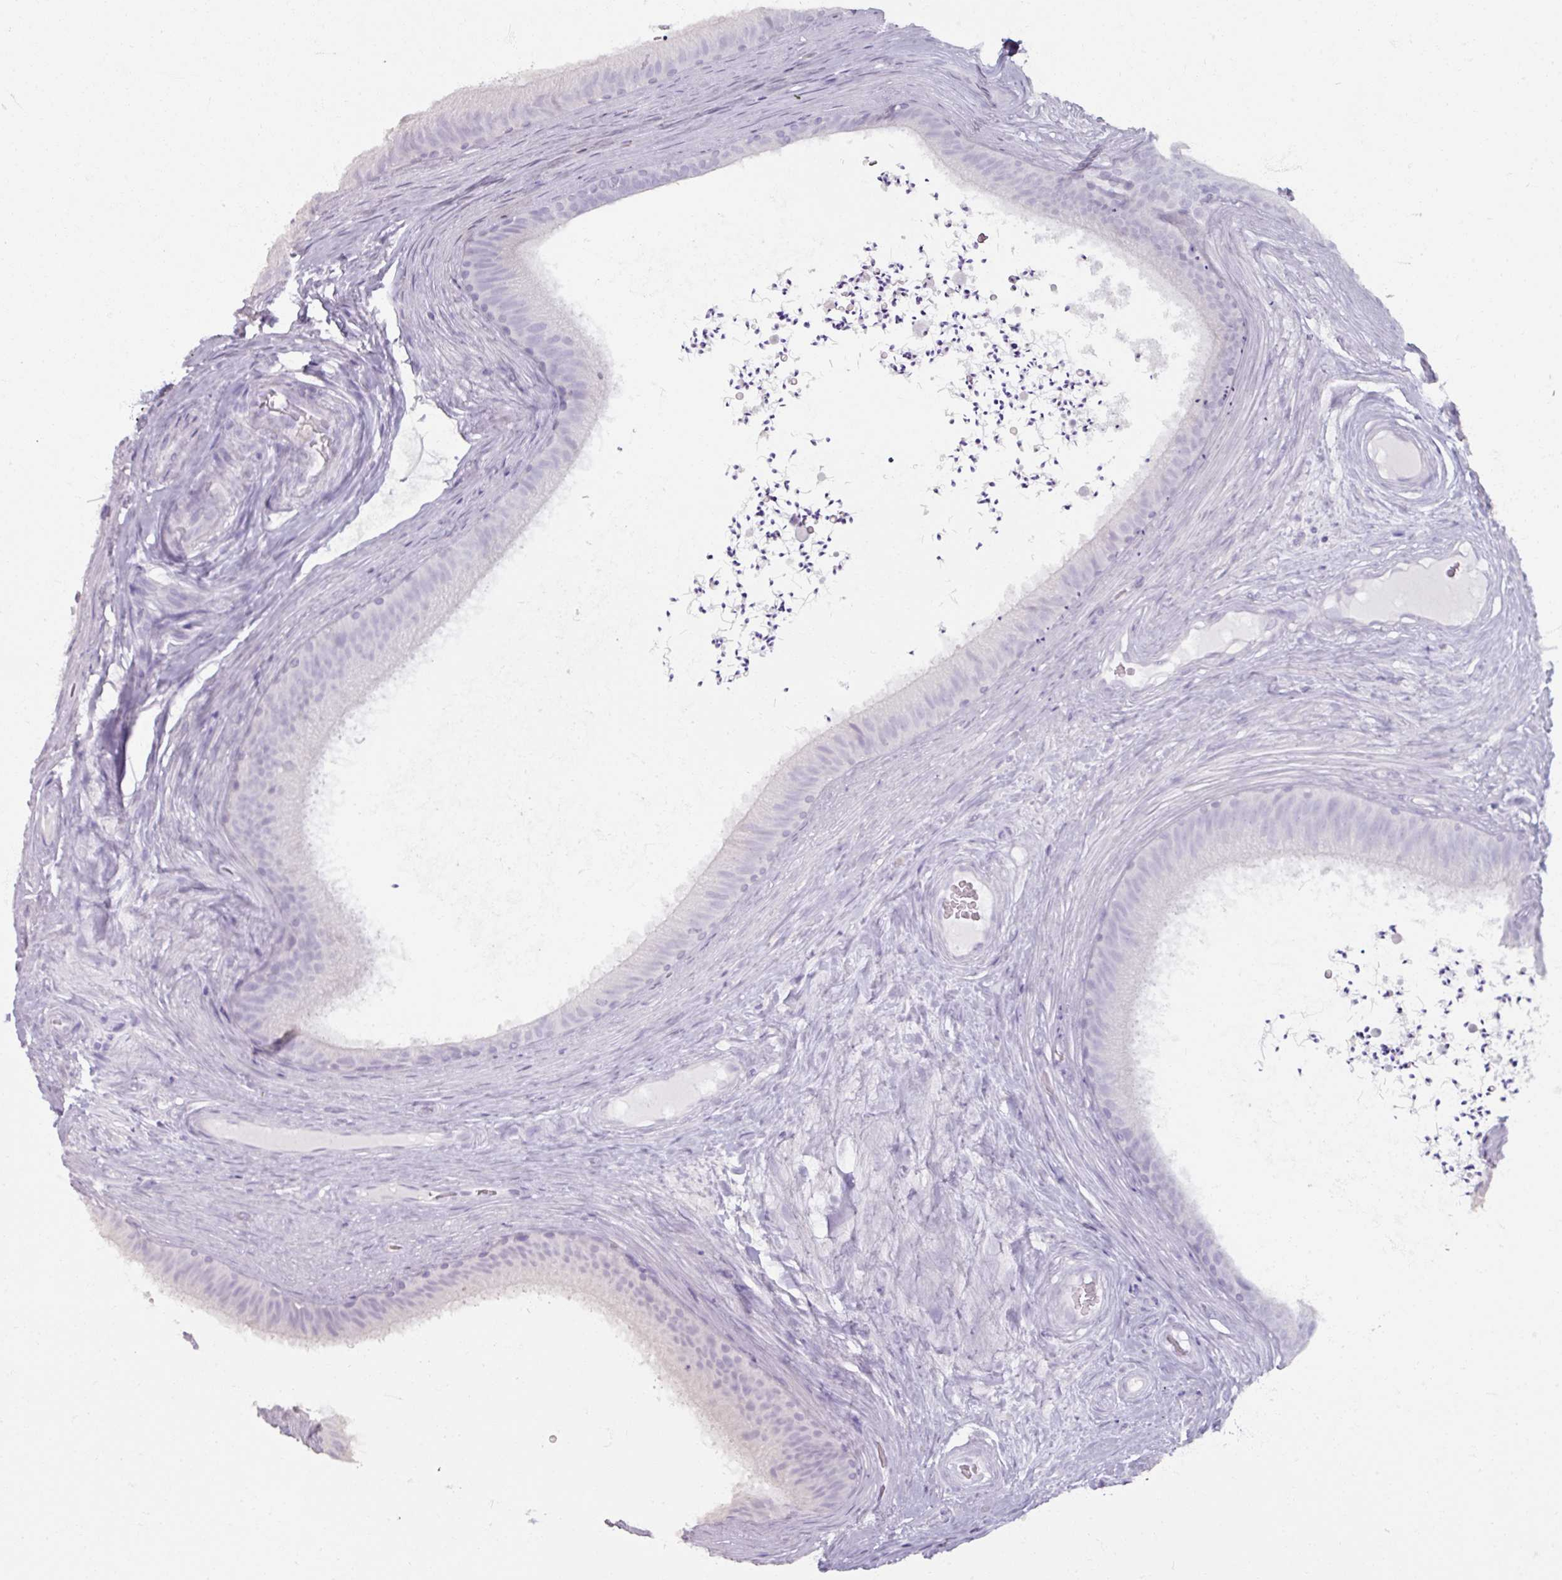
{"staining": {"intensity": "negative", "quantity": "none", "location": "none"}, "tissue": "epididymis", "cell_type": "Glandular cells", "image_type": "normal", "snomed": [{"axis": "morphology", "description": "Normal tissue, NOS"}, {"axis": "topography", "description": "Testis"}, {"axis": "topography", "description": "Epididymis"}], "caption": "Immunohistochemistry (IHC) of normal epididymis reveals no positivity in glandular cells. The staining is performed using DAB (3,3'-diaminobenzidine) brown chromogen with nuclei counter-stained in using hematoxylin.", "gene": "ARG1", "patient": {"sex": "male", "age": 41}}